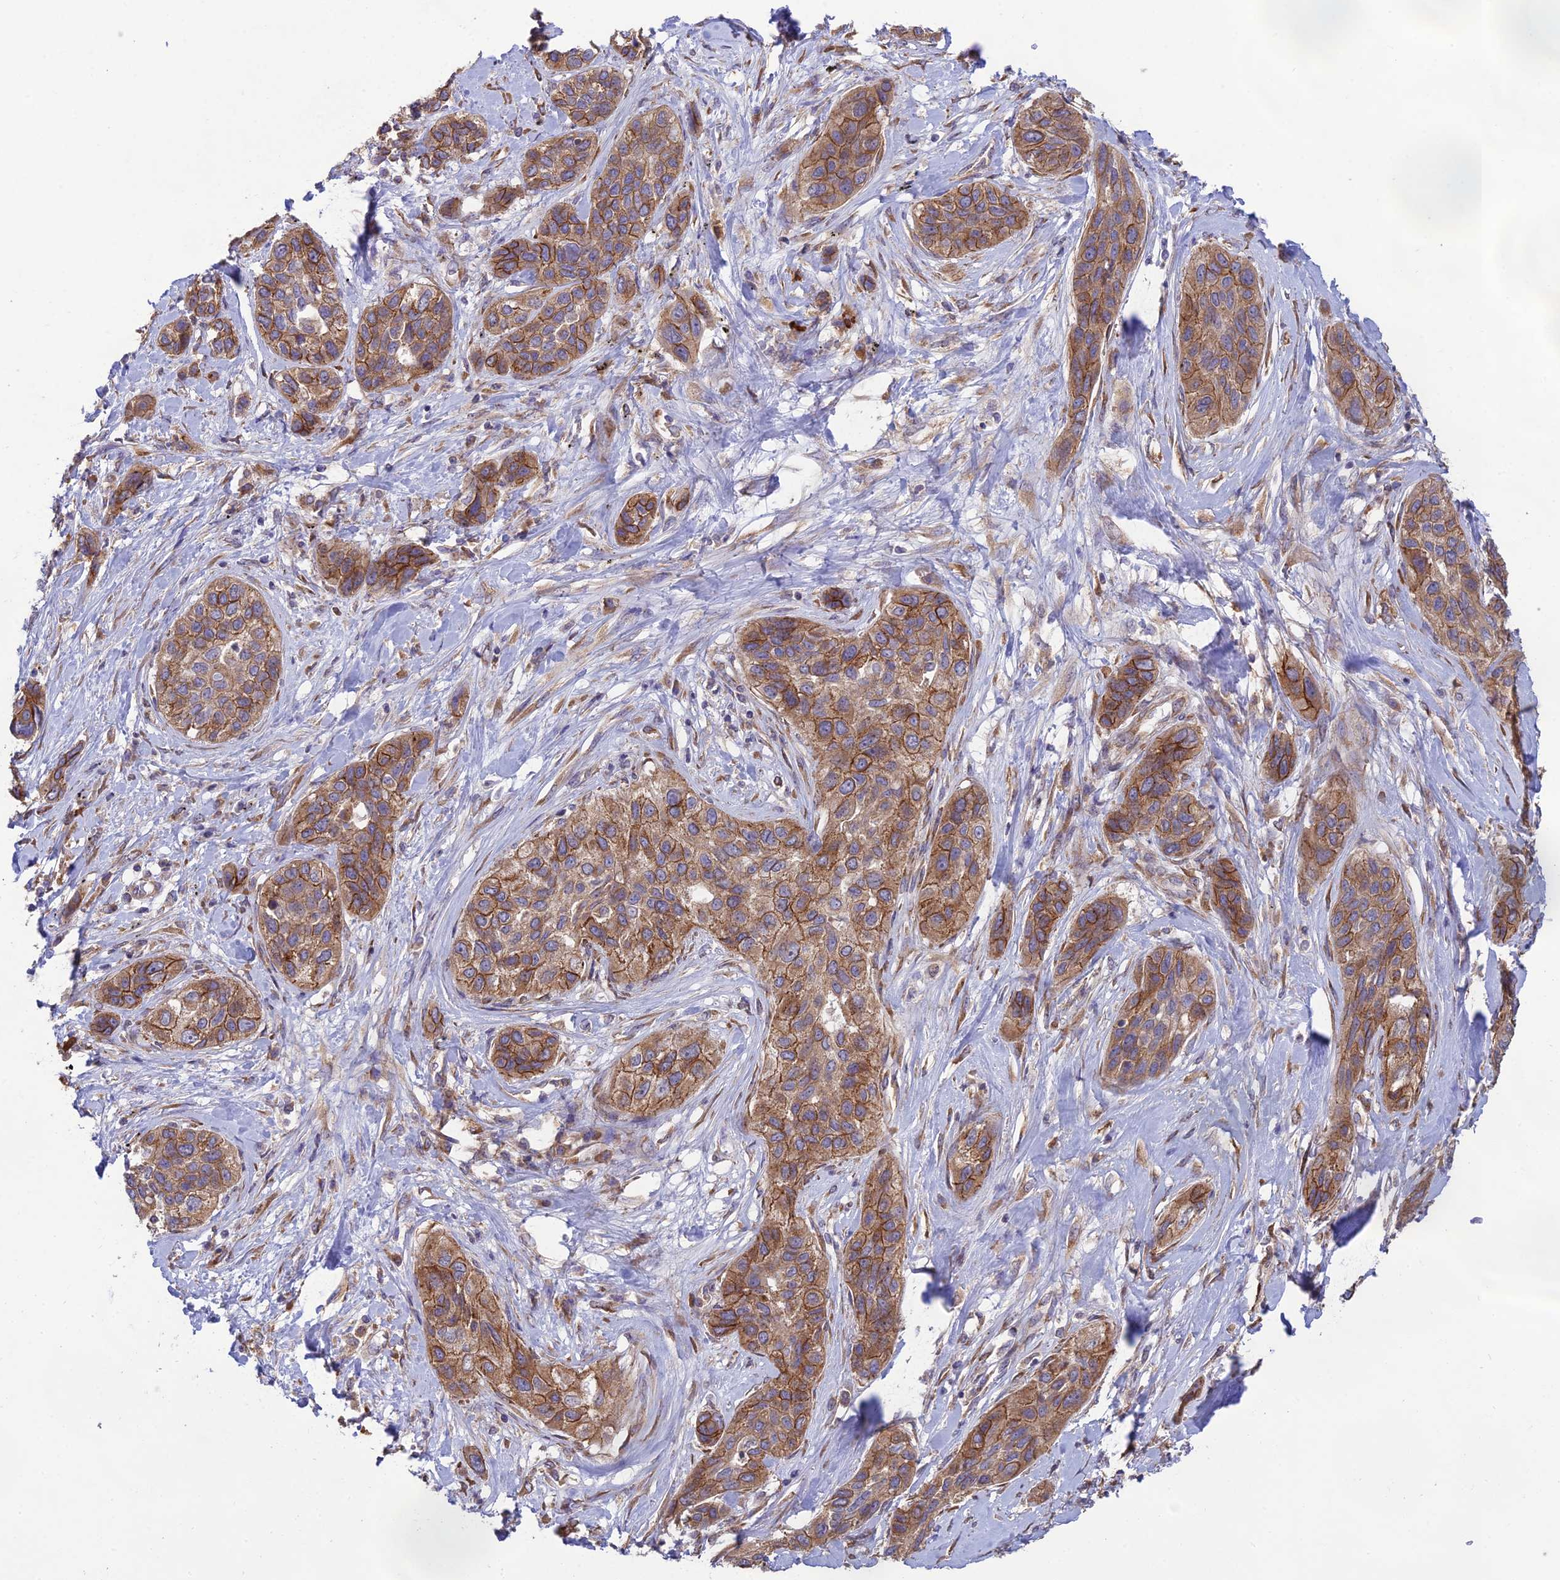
{"staining": {"intensity": "moderate", "quantity": ">75%", "location": "cytoplasmic/membranous"}, "tissue": "lung cancer", "cell_type": "Tumor cells", "image_type": "cancer", "snomed": [{"axis": "morphology", "description": "Squamous cell carcinoma, NOS"}, {"axis": "topography", "description": "Lung"}], "caption": "Lung cancer (squamous cell carcinoma) stained with a protein marker demonstrates moderate staining in tumor cells.", "gene": "MRNIP", "patient": {"sex": "female", "age": 70}}